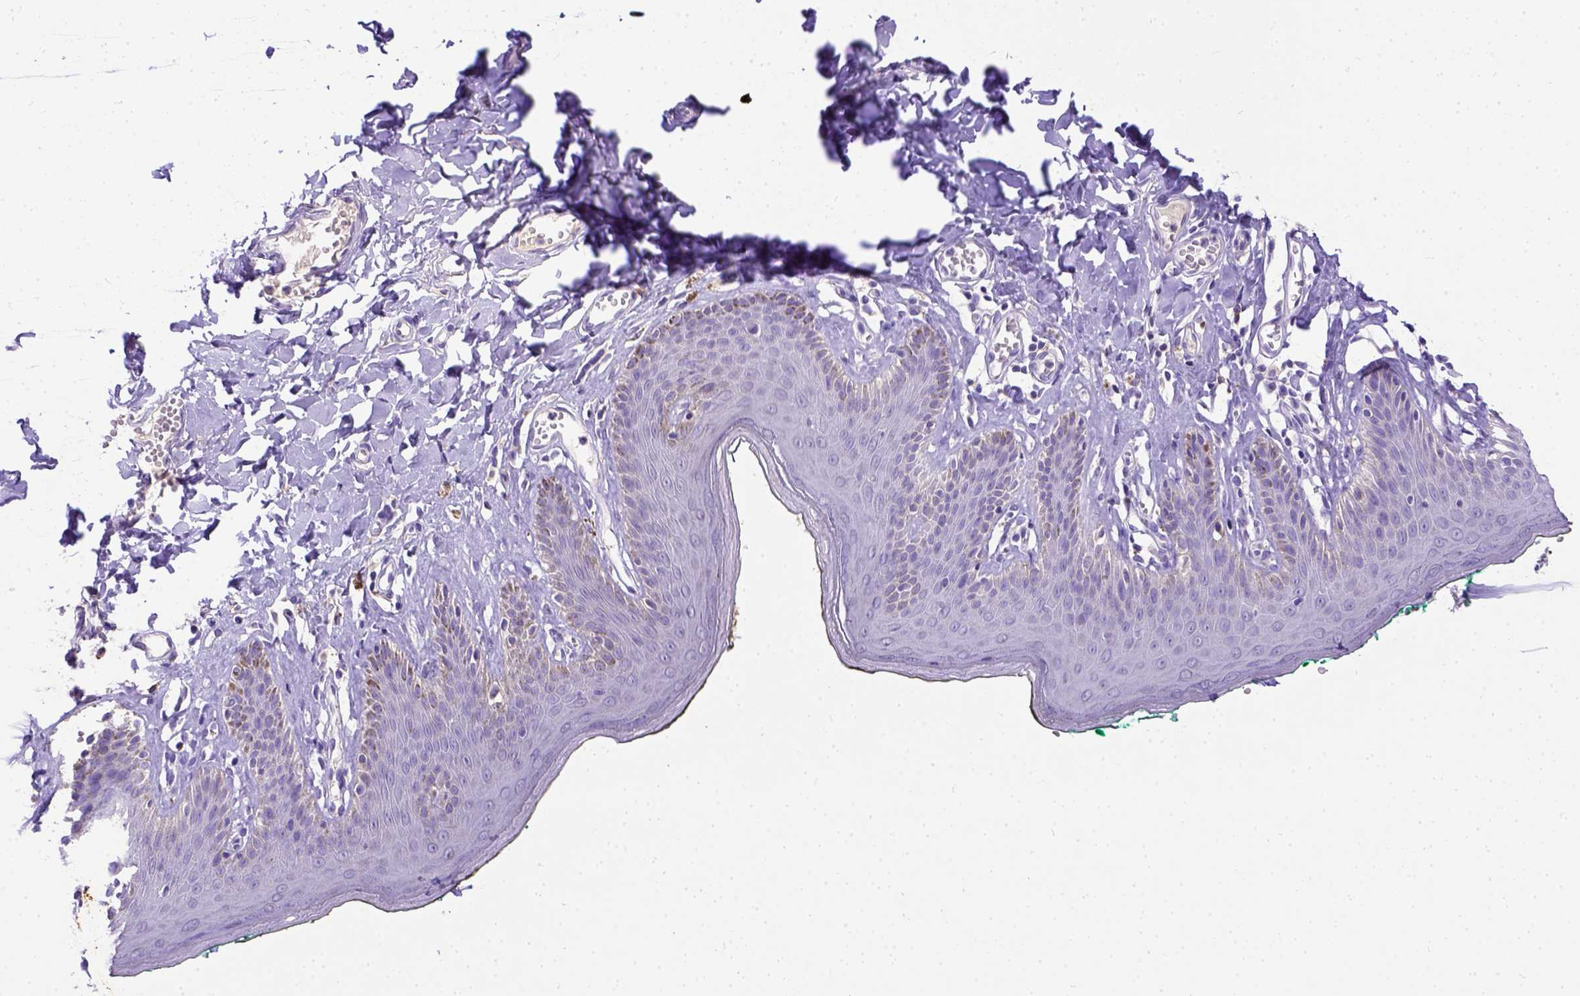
{"staining": {"intensity": "negative", "quantity": "none", "location": "none"}, "tissue": "skin", "cell_type": "Epidermal cells", "image_type": "normal", "snomed": [{"axis": "morphology", "description": "Normal tissue, NOS"}, {"axis": "topography", "description": "Vulva"}, {"axis": "topography", "description": "Peripheral nerve tissue"}], "caption": "Immunohistochemistry (IHC) of normal human skin exhibits no positivity in epidermal cells.", "gene": "B3GAT1", "patient": {"sex": "female", "age": 66}}